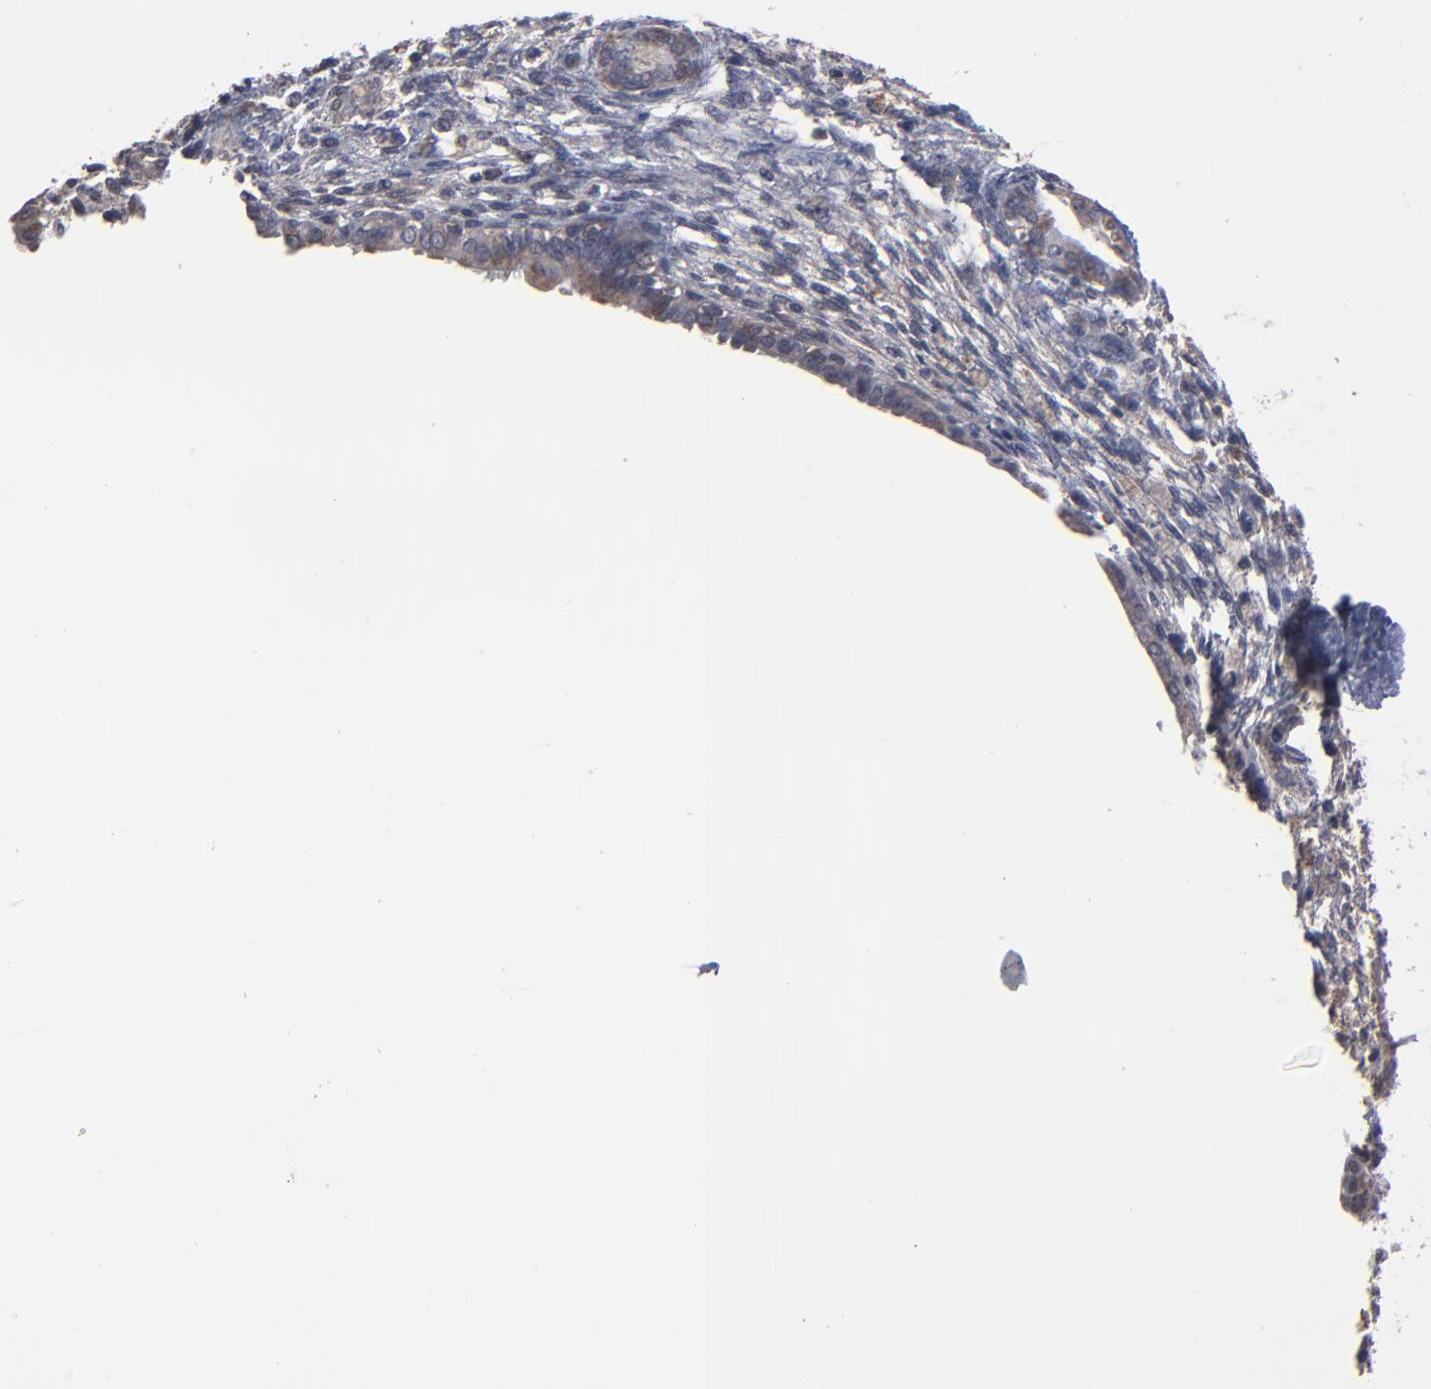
{"staining": {"intensity": "negative", "quantity": "none", "location": "none"}, "tissue": "endometrium", "cell_type": "Cells in endometrial stroma", "image_type": "normal", "snomed": [{"axis": "morphology", "description": "Normal tissue, NOS"}, {"axis": "topography", "description": "Endometrium"}], "caption": "Endometrium stained for a protein using immunohistochemistry exhibits no staining cells in endometrial stroma.", "gene": "MIPOL1", "patient": {"sex": "female", "age": 72}}